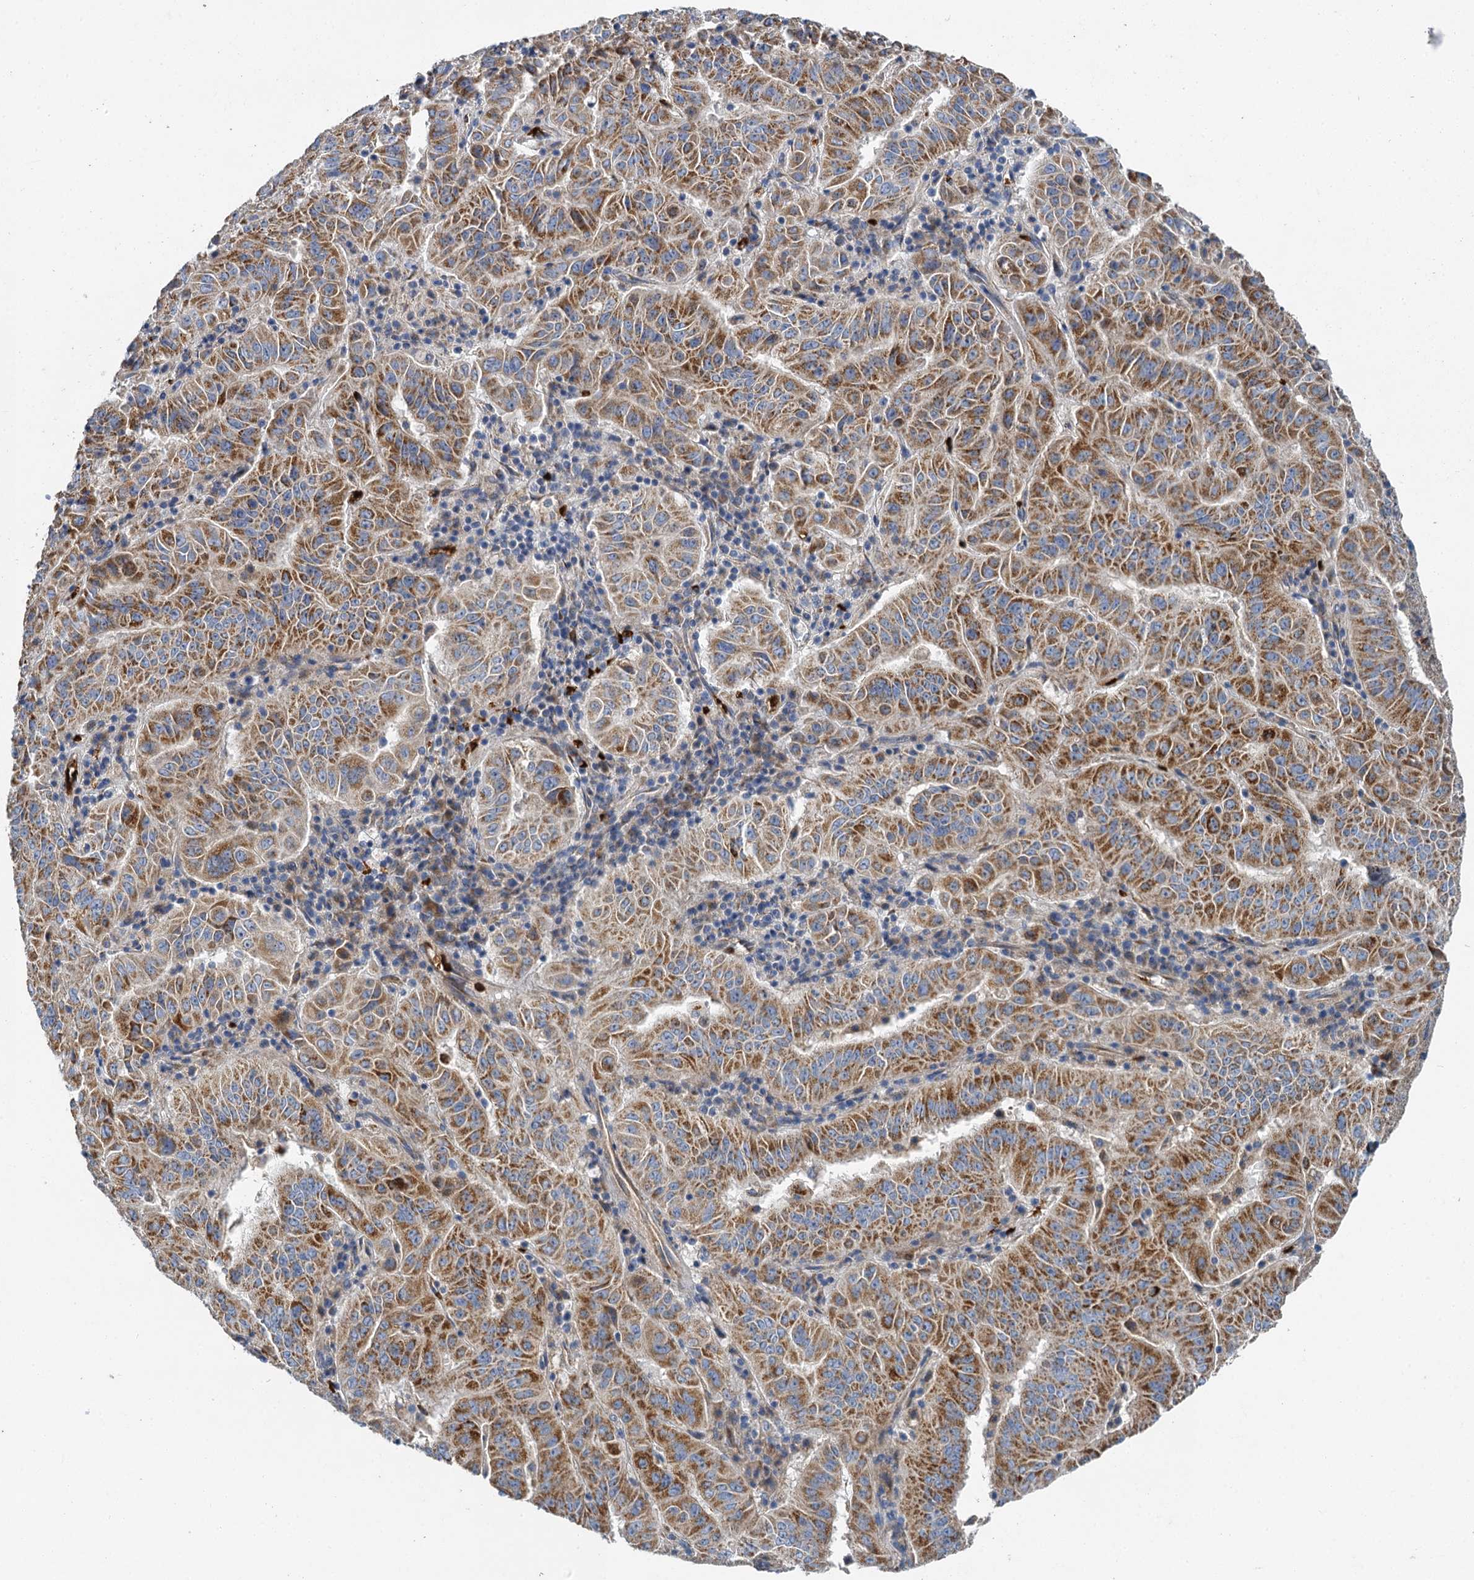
{"staining": {"intensity": "moderate", "quantity": ">75%", "location": "cytoplasmic/membranous"}, "tissue": "pancreatic cancer", "cell_type": "Tumor cells", "image_type": "cancer", "snomed": [{"axis": "morphology", "description": "Adenocarcinoma, NOS"}, {"axis": "topography", "description": "Pancreas"}], "caption": "Tumor cells reveal medium levels of moderate cytoplasmic/membranous staining in about >75% of cells in human adenocarcinoma (pancreatic).", "gene": "BCS1L", "patient": {"sex": "male", "age": 63}}